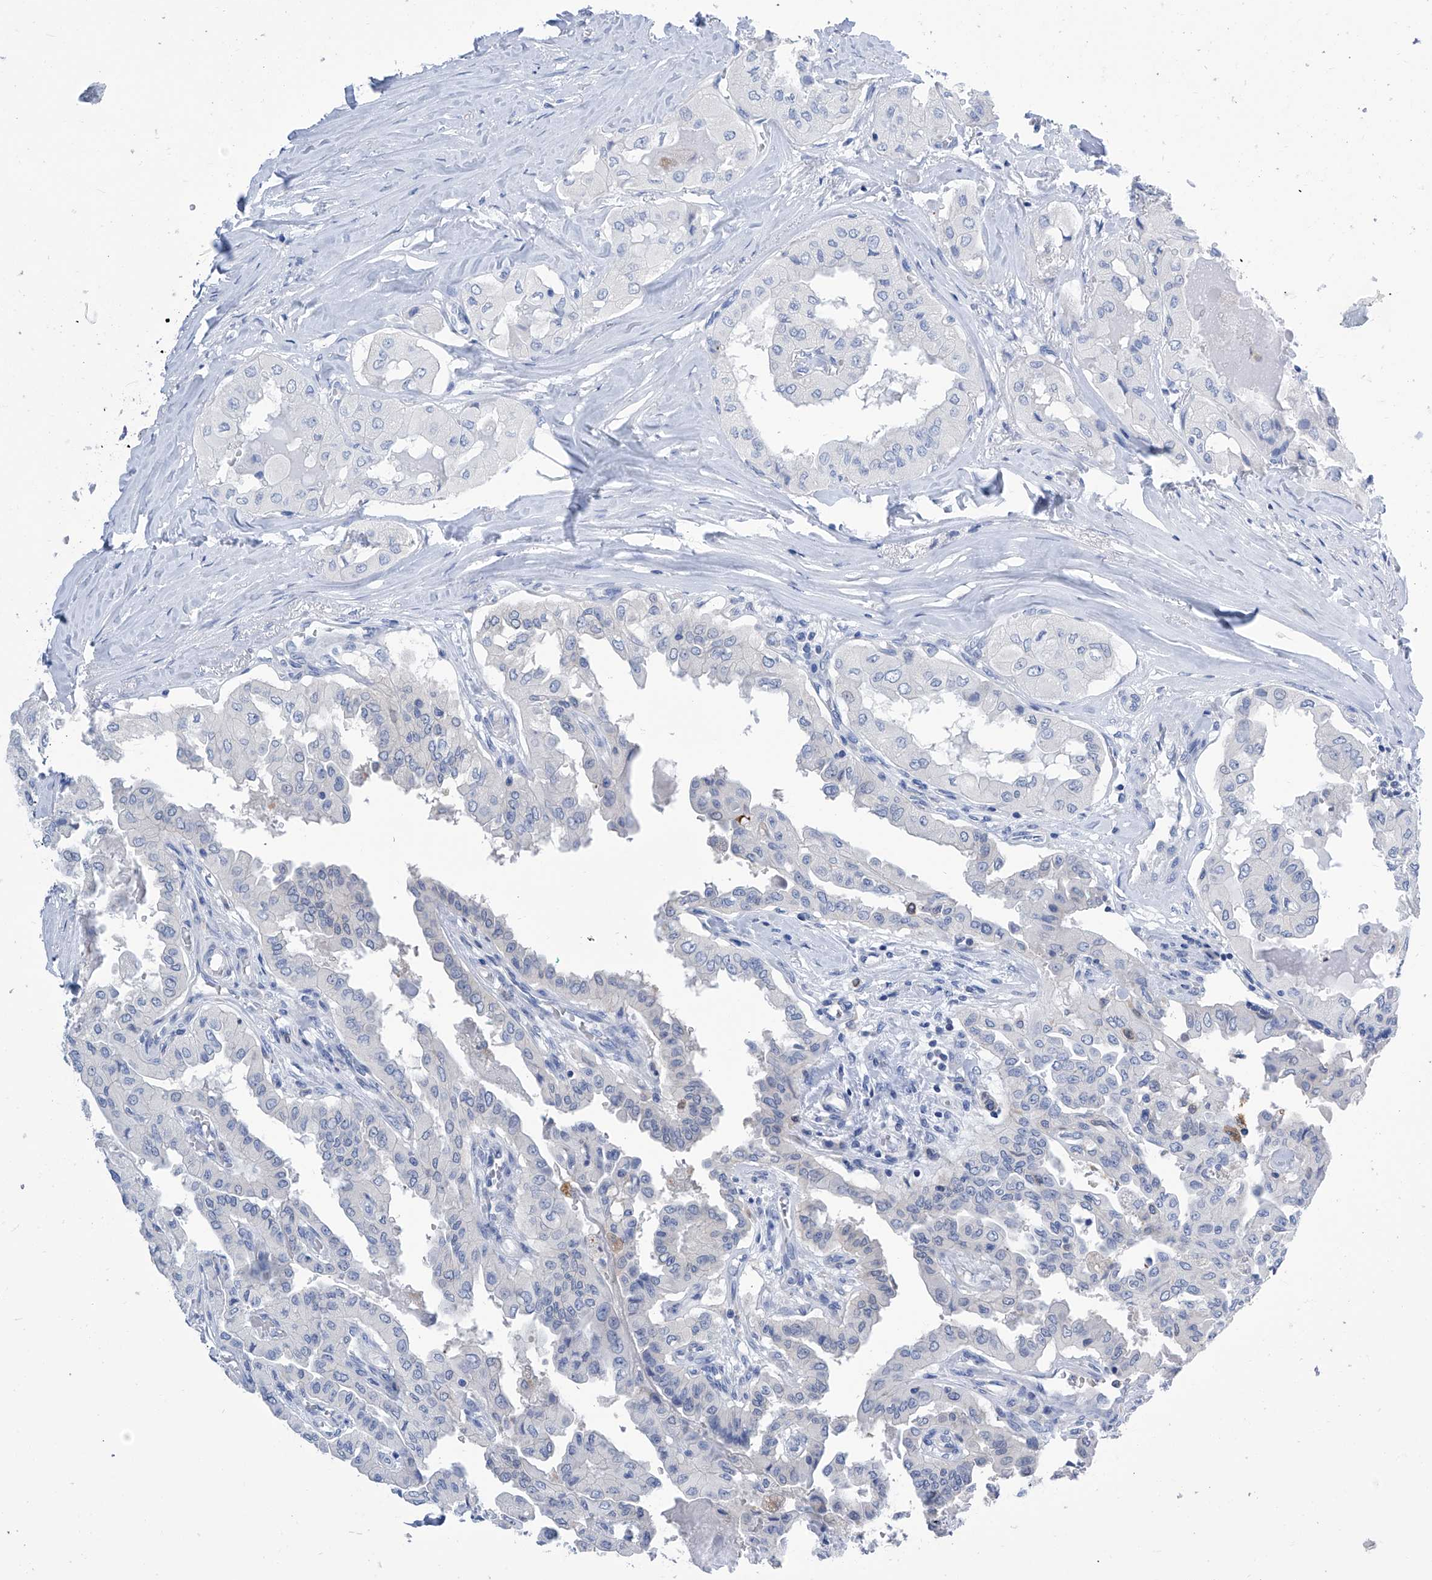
{"staining": {"intensity": "negative", "quantity": "none", "location": "none"}, "tissue": "thyroid cancer", "cell_type": "Tumor cells", "image_type": "cancer", "snomed": [{"axis": "morphology", "description": "Papillary adenocarcinoma, NOS"}, {"axis": "topography", "description": "Thyroid gland"}], "caption": "Thyroid papillary adenocarcinoma stained for a protein using immunohistochemistry (IHC) exhibits no staining tumor cells.", "gene": "IMPA2", "patient": {"sex": "female", "age": 59}}